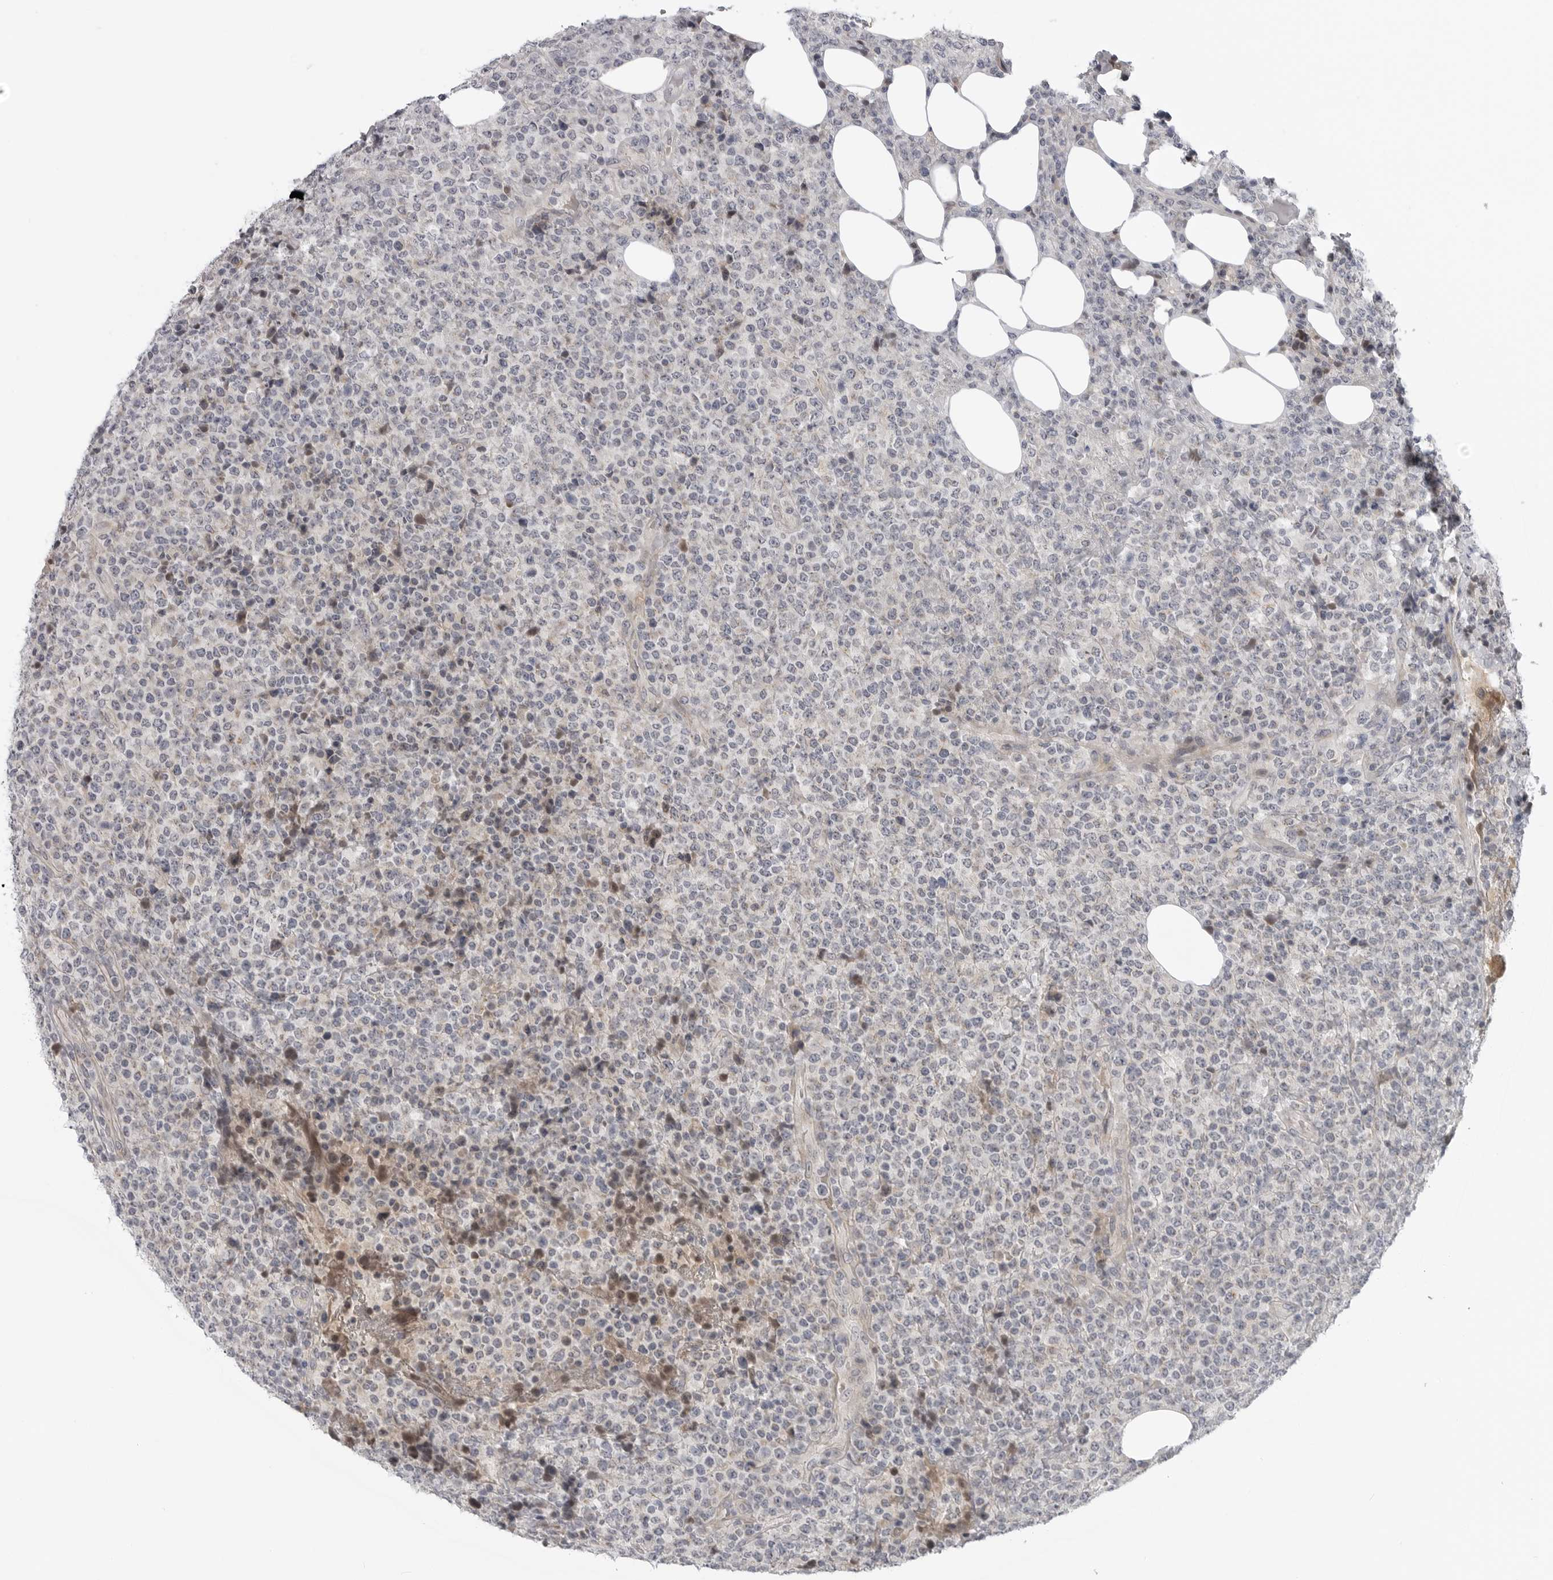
{"staining": {"intensity": "negative", "quantity": "none", "location": "none"}, "tissue": "lymphoma", "cell_type": "Tumor cells", "image_type": "cancer", "snomed": [{"axis": "morphology", "description": "Malignant lymphoma, non-Hodgkin's type, High grade"}, {"axis": "topography", "description": "Lymph node"}], "caption": "An immunohistochemistry (IHC) micrograph of lymphoma is shown. There is no staining in tumor cells of lymphoma.", "gene": "LRRC45", "patient": {"sex": "male", "age": 13}}